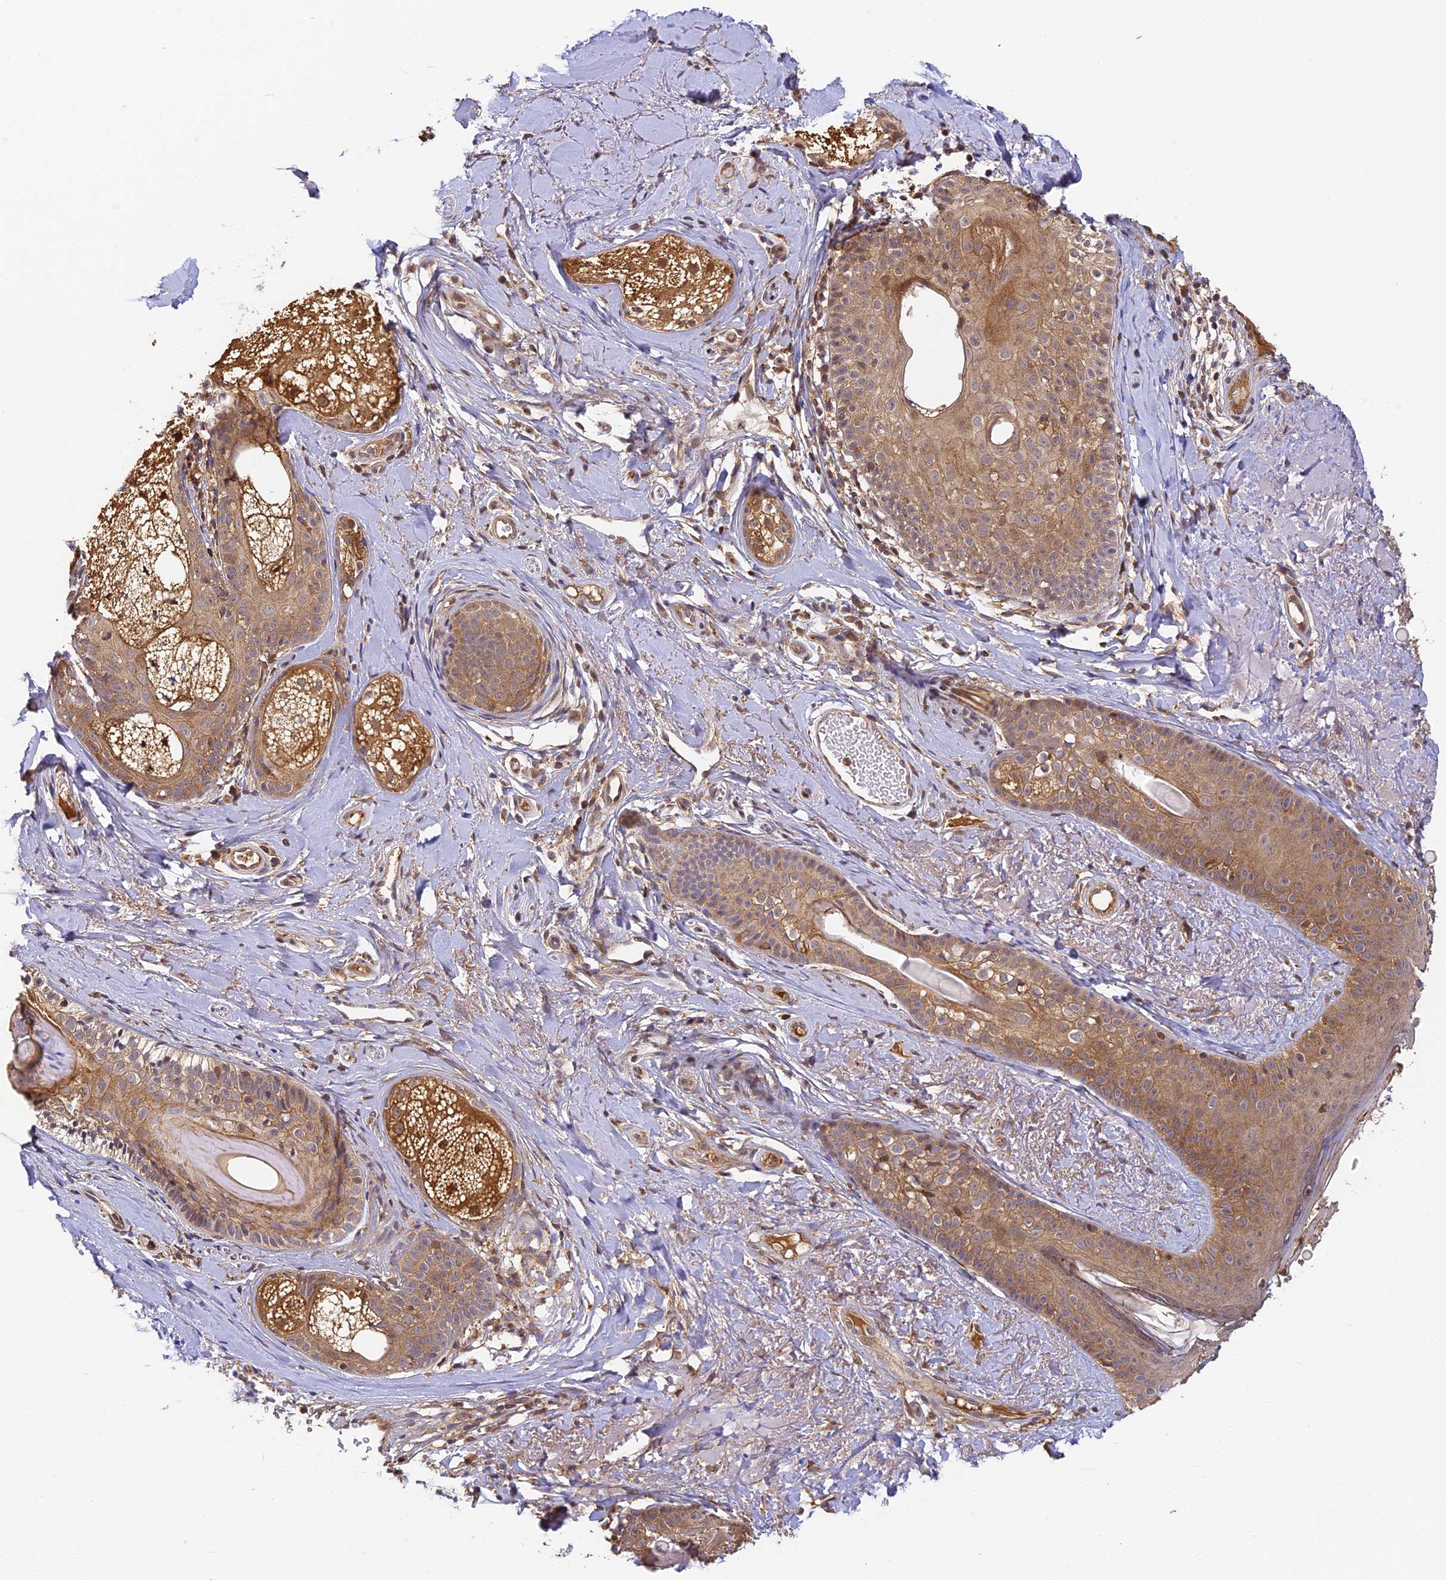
{"staining": {"intensity": "weak", "quantity": ">75%", "location": "cytoplasmic/membranous"}, "tissue": "skin cancer", "cell_type": "Tumor cells", "image_type": "cancer", "snomed": [{"axis": "morphology", "description": "Basal cell carcinoma"}, {"axis": "topography", "description": "Skin"}], "caption": "IHC micrograph of neoplastic tissue: human basal cell carcinoma (skin) stained using IHC reveals low levels of weak protein expression localized specifically in the cytoplasmic/membranous of tumor cells, appearing as a cytoplasmic/membranous brown color.", "gene": "ZNF443", "patient": {"sex": "male", "age": 62}}